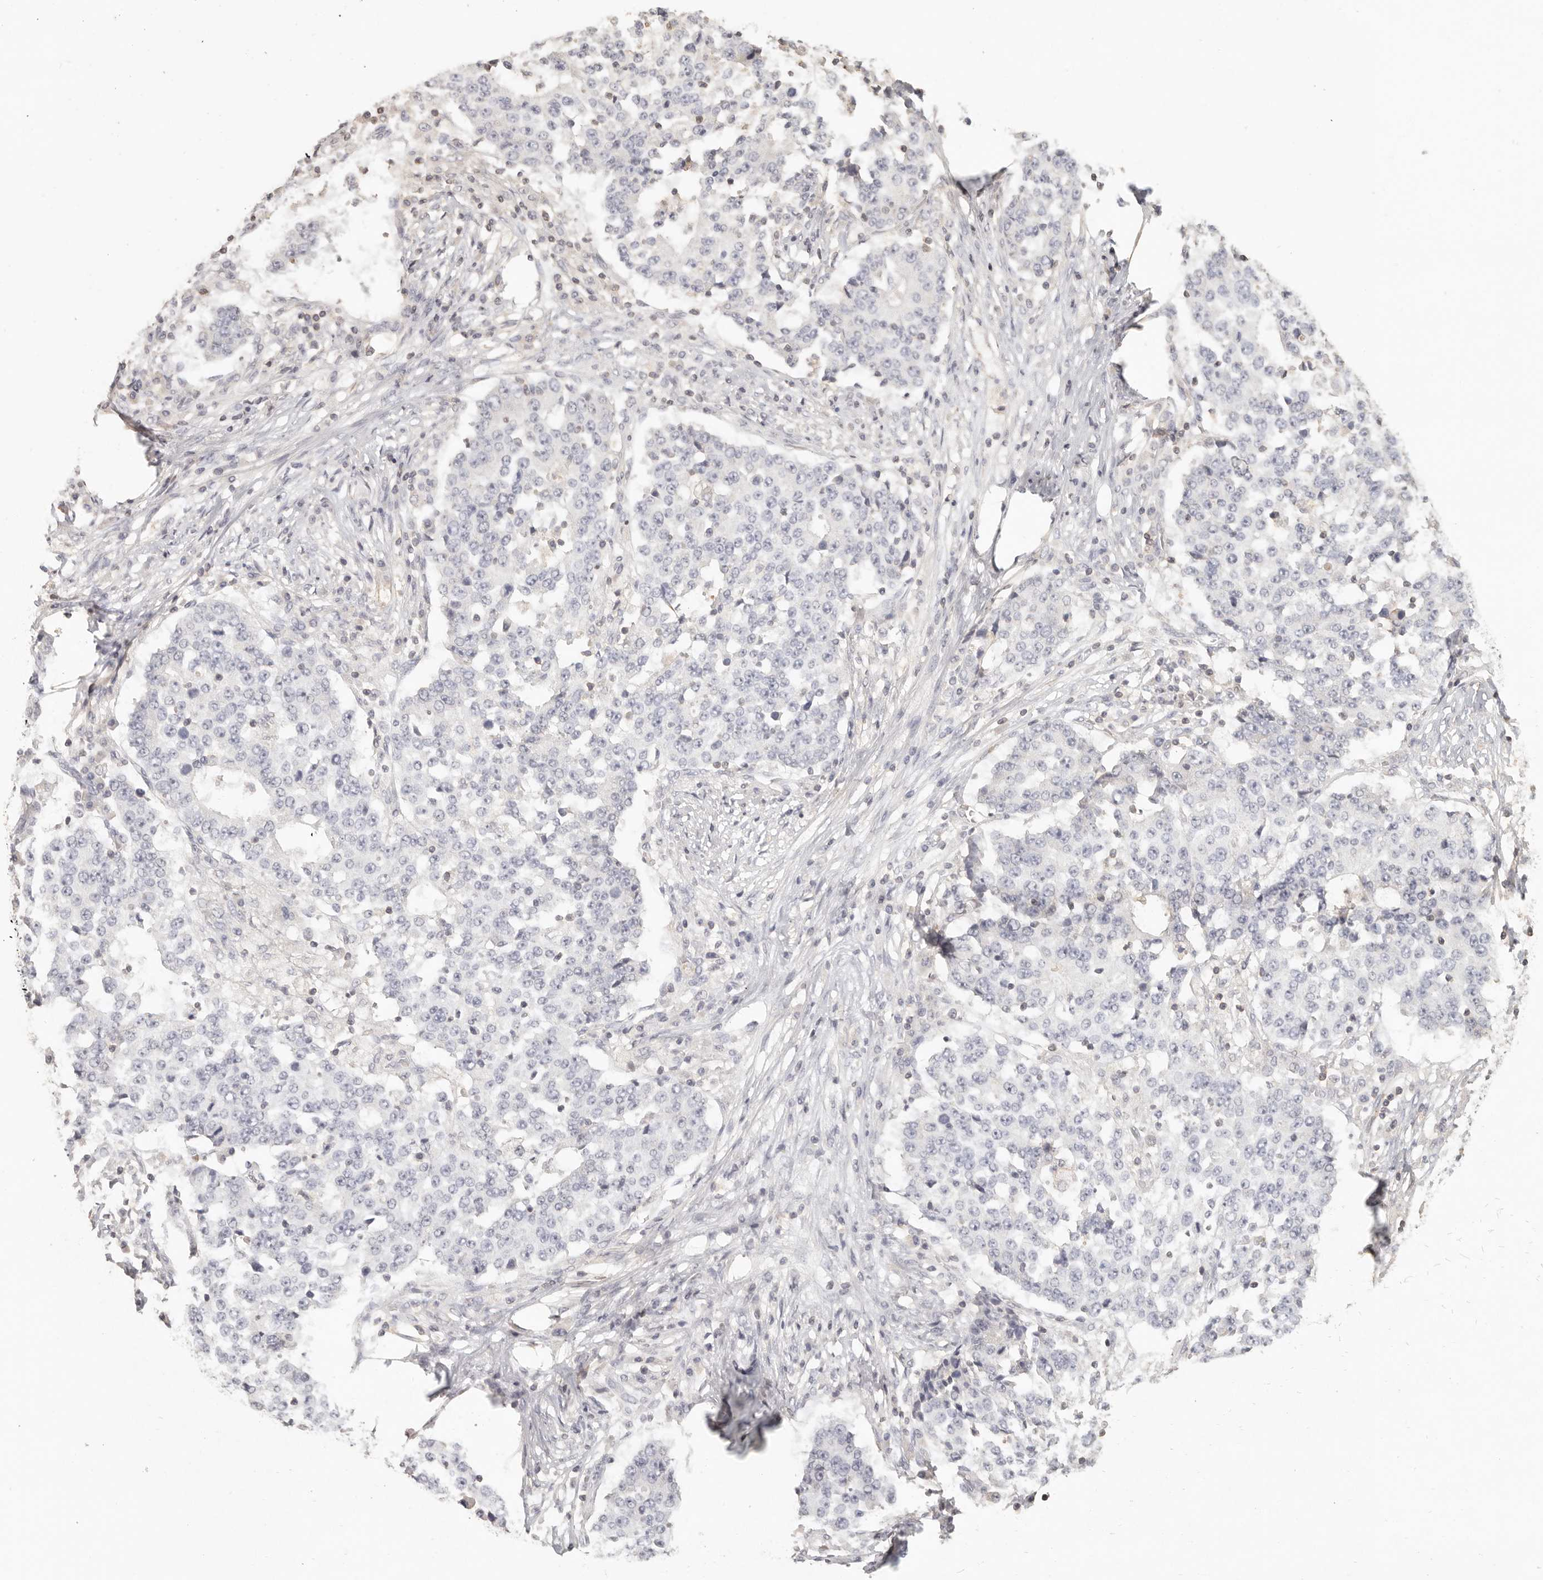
{"staining": {"intensity": "negative", "quantity": "none", "location": "none"}, "tissue": "stomach cancer", "cell_type": "Tumor cells", "image_type": "cancer", "snomed": [{"axis": "morphology", "description": "Adenocarcinoma, NOS"}, {"axis": "topography", "description": "Stomach"}], "caption": "Immunohistochemical staining of human adenocarcinoma (stomach) exhibits no significant positivity in tumor cells.", "gene": "CSK", "patient": {"sex": "male", "age": 59}}